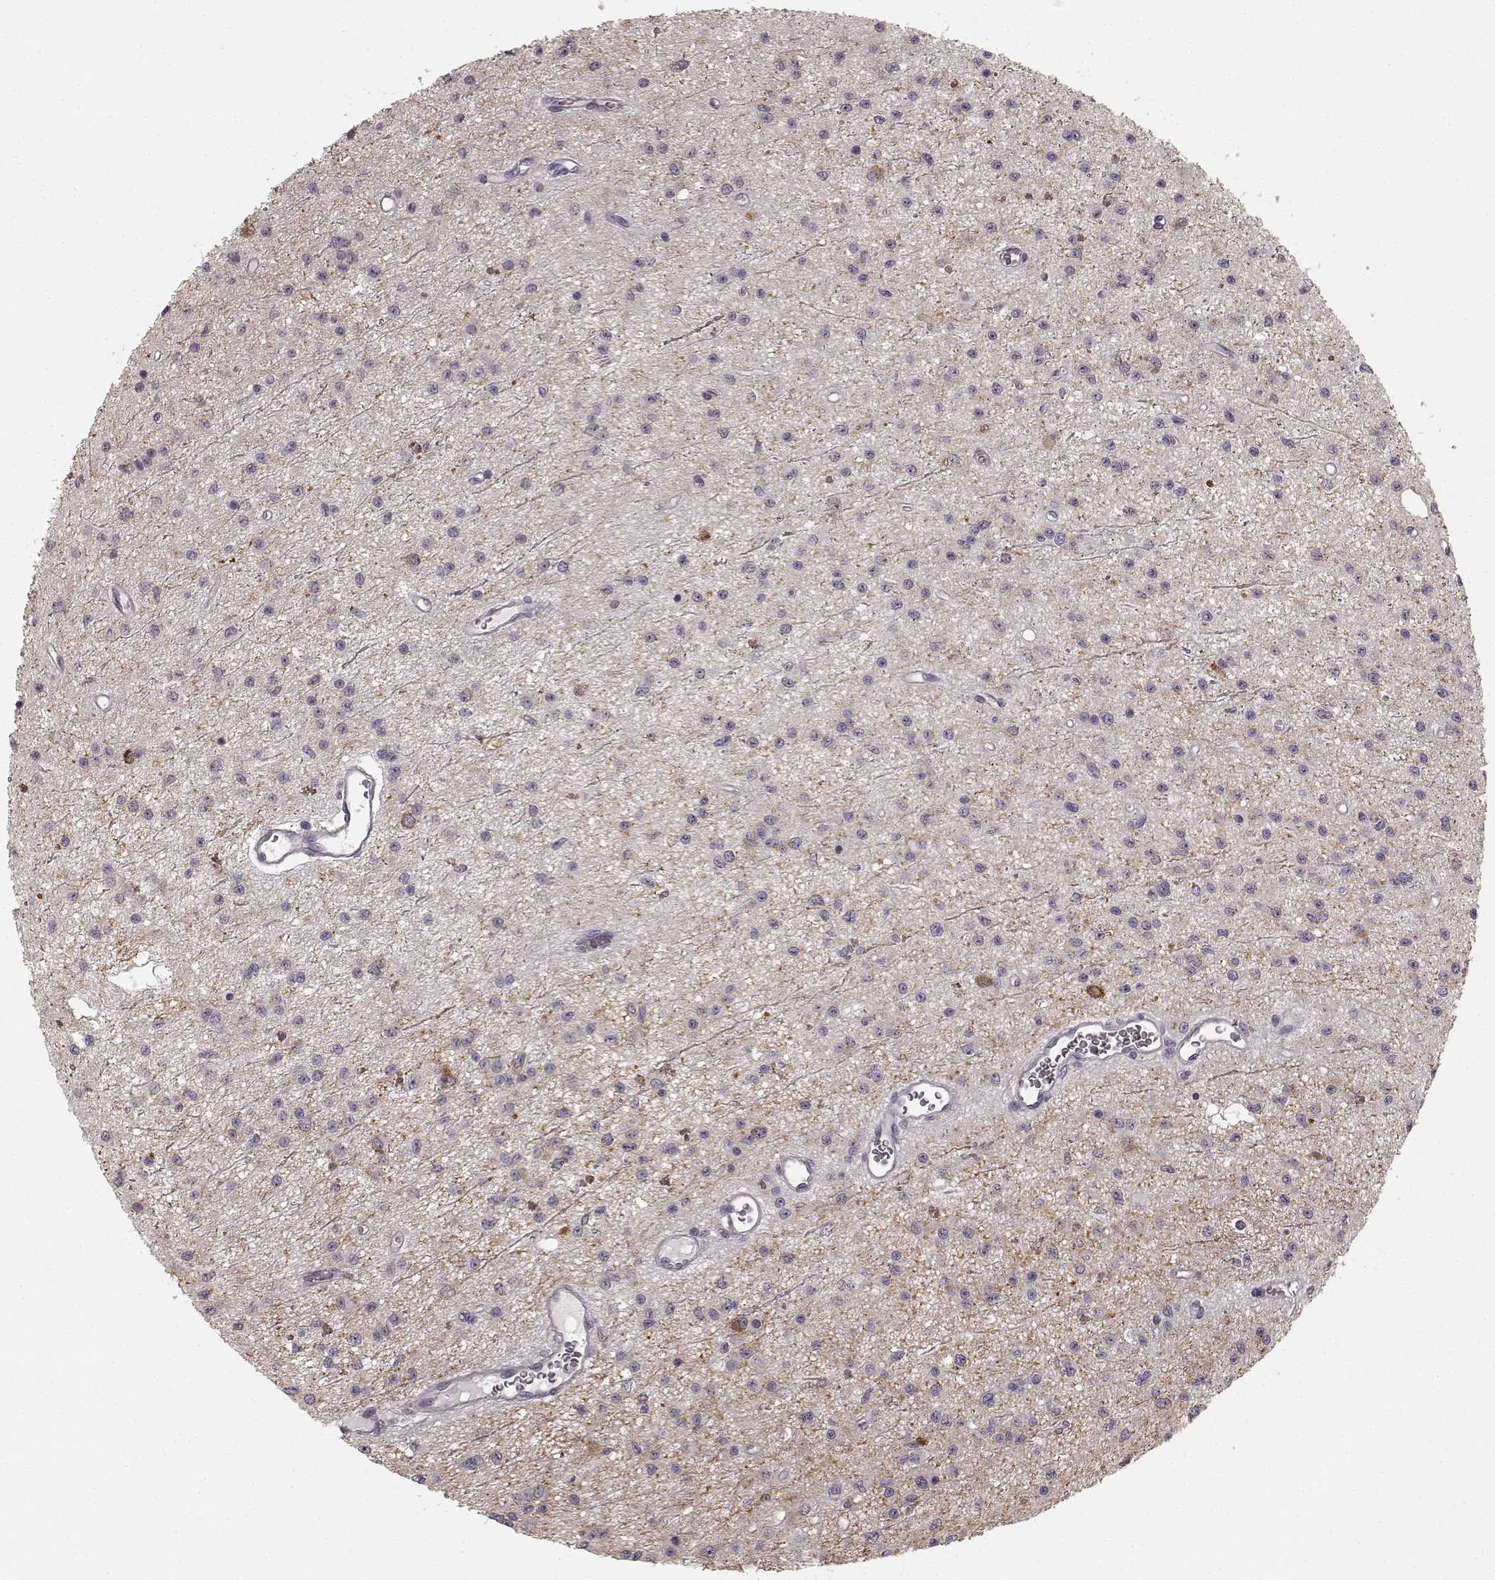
{"staining": {"intensity": "negative", "quantity": "none", "location": "none"}, "tissue": "glioma", "cell_type": "Tumor cells", "image_type": "cancer", "snomed": [{"axis": "morphology", "description": "Glioma, malignant, Low grade"}, {"axis": "topography", "description": "Brain"}], "caption": "DAB (3,3'-diaminobenzidine) immunohistochemical staining of glioma reveals no significant positivity in tumor cells. (DAB (3,3'-diaminobenzidine) IHC with hematoxylin counter stain).", "gene": "PRKCE", "patient": {"sex": "female", "age": 45}}